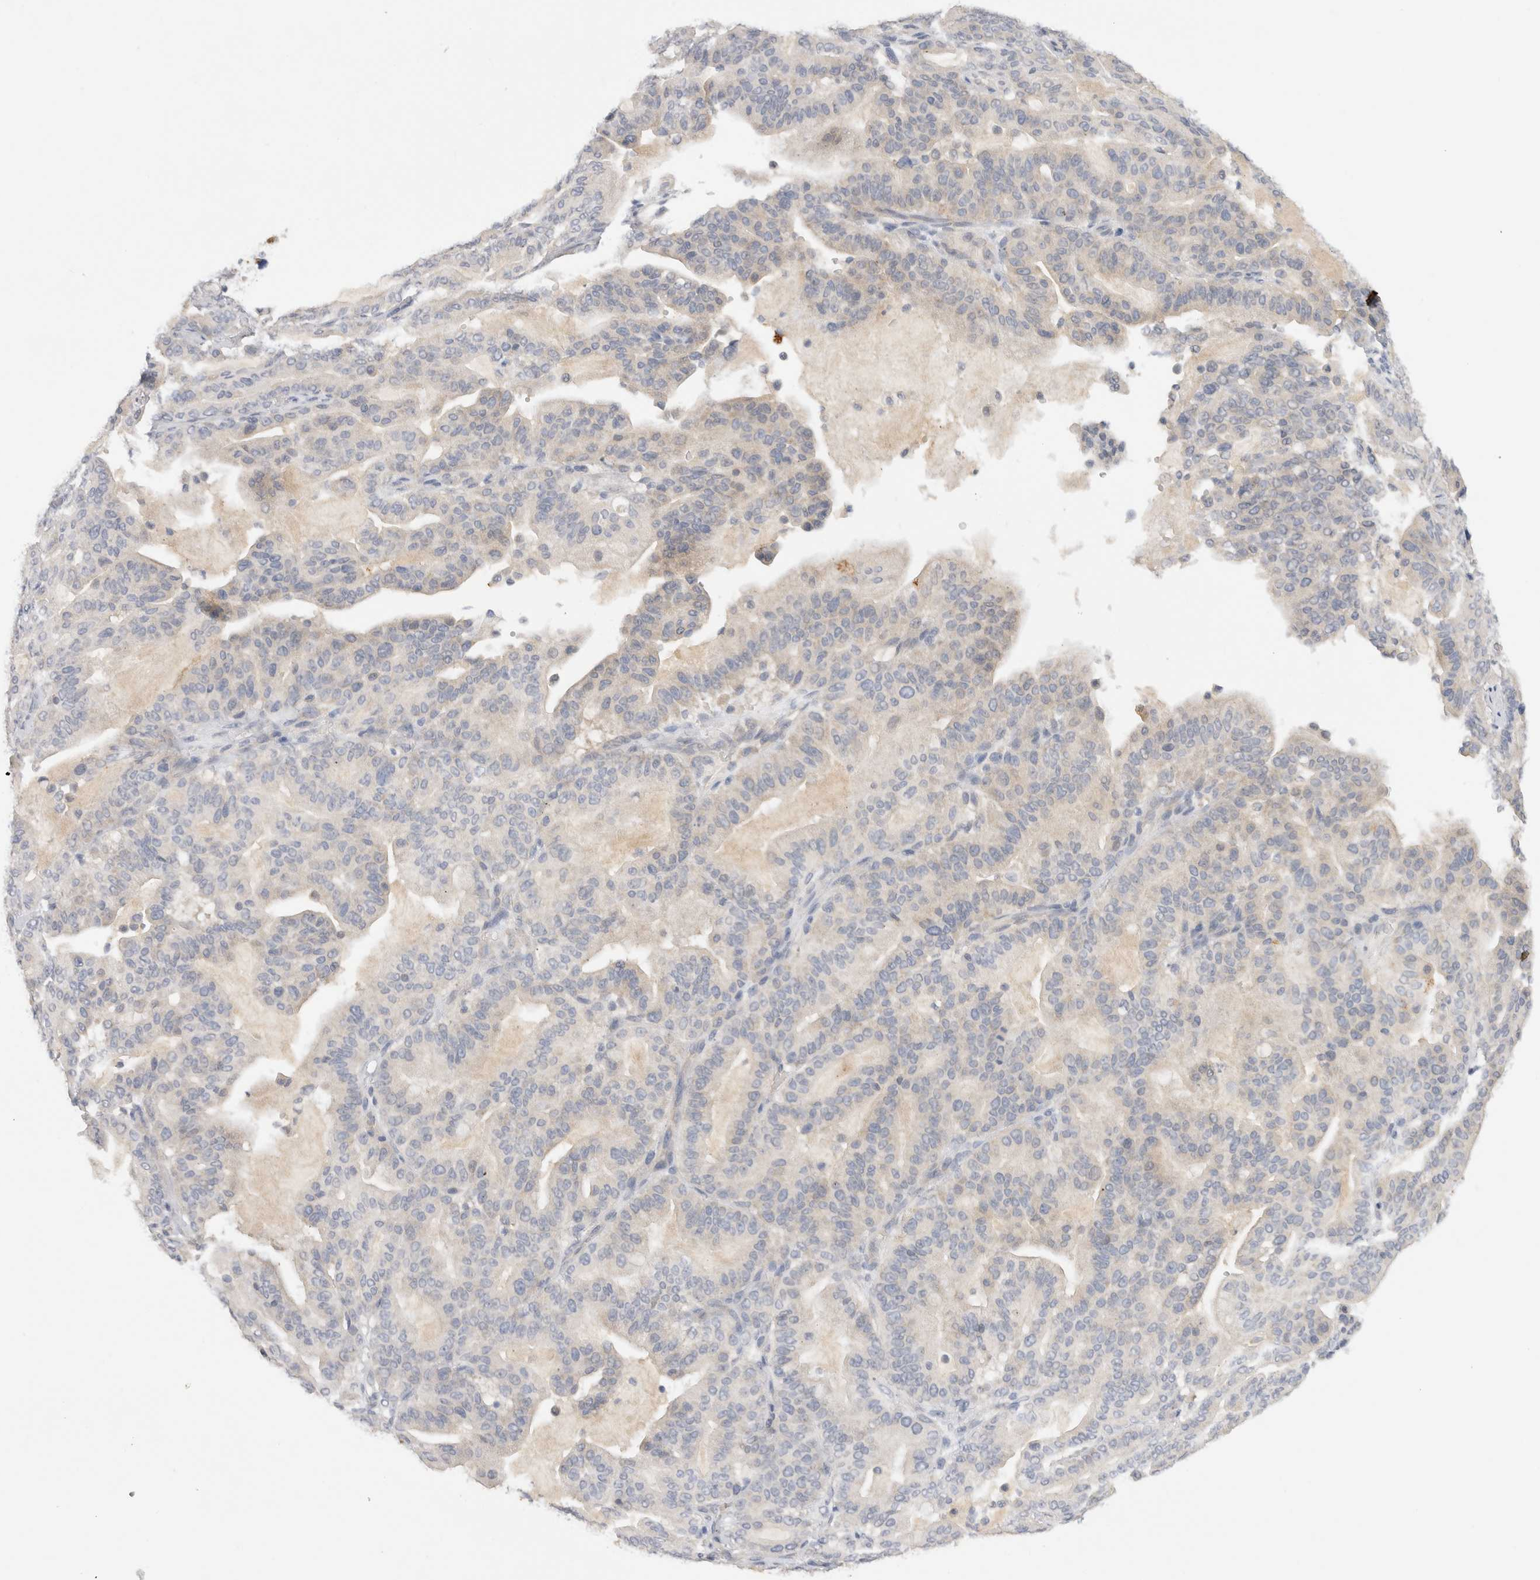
{"staining": {"intensity": "negative", "quantity": "none", "location": "none"}, "tissue": "pancreatic cancer", "cell_type": "Tumor cells", "image_type": "cancer", "snomed": [{"axis": "morphology", "description": "Adenocarcinoma, NOS"}, {"axis": "topography", "description": "Pancreas"}], "caption": "Human pancreatic cancer stained for a protein using IHC exhibits no staining in tumor cells.", "gene": "CHRM4", "patient": {"sex": "male", "age": 63}}